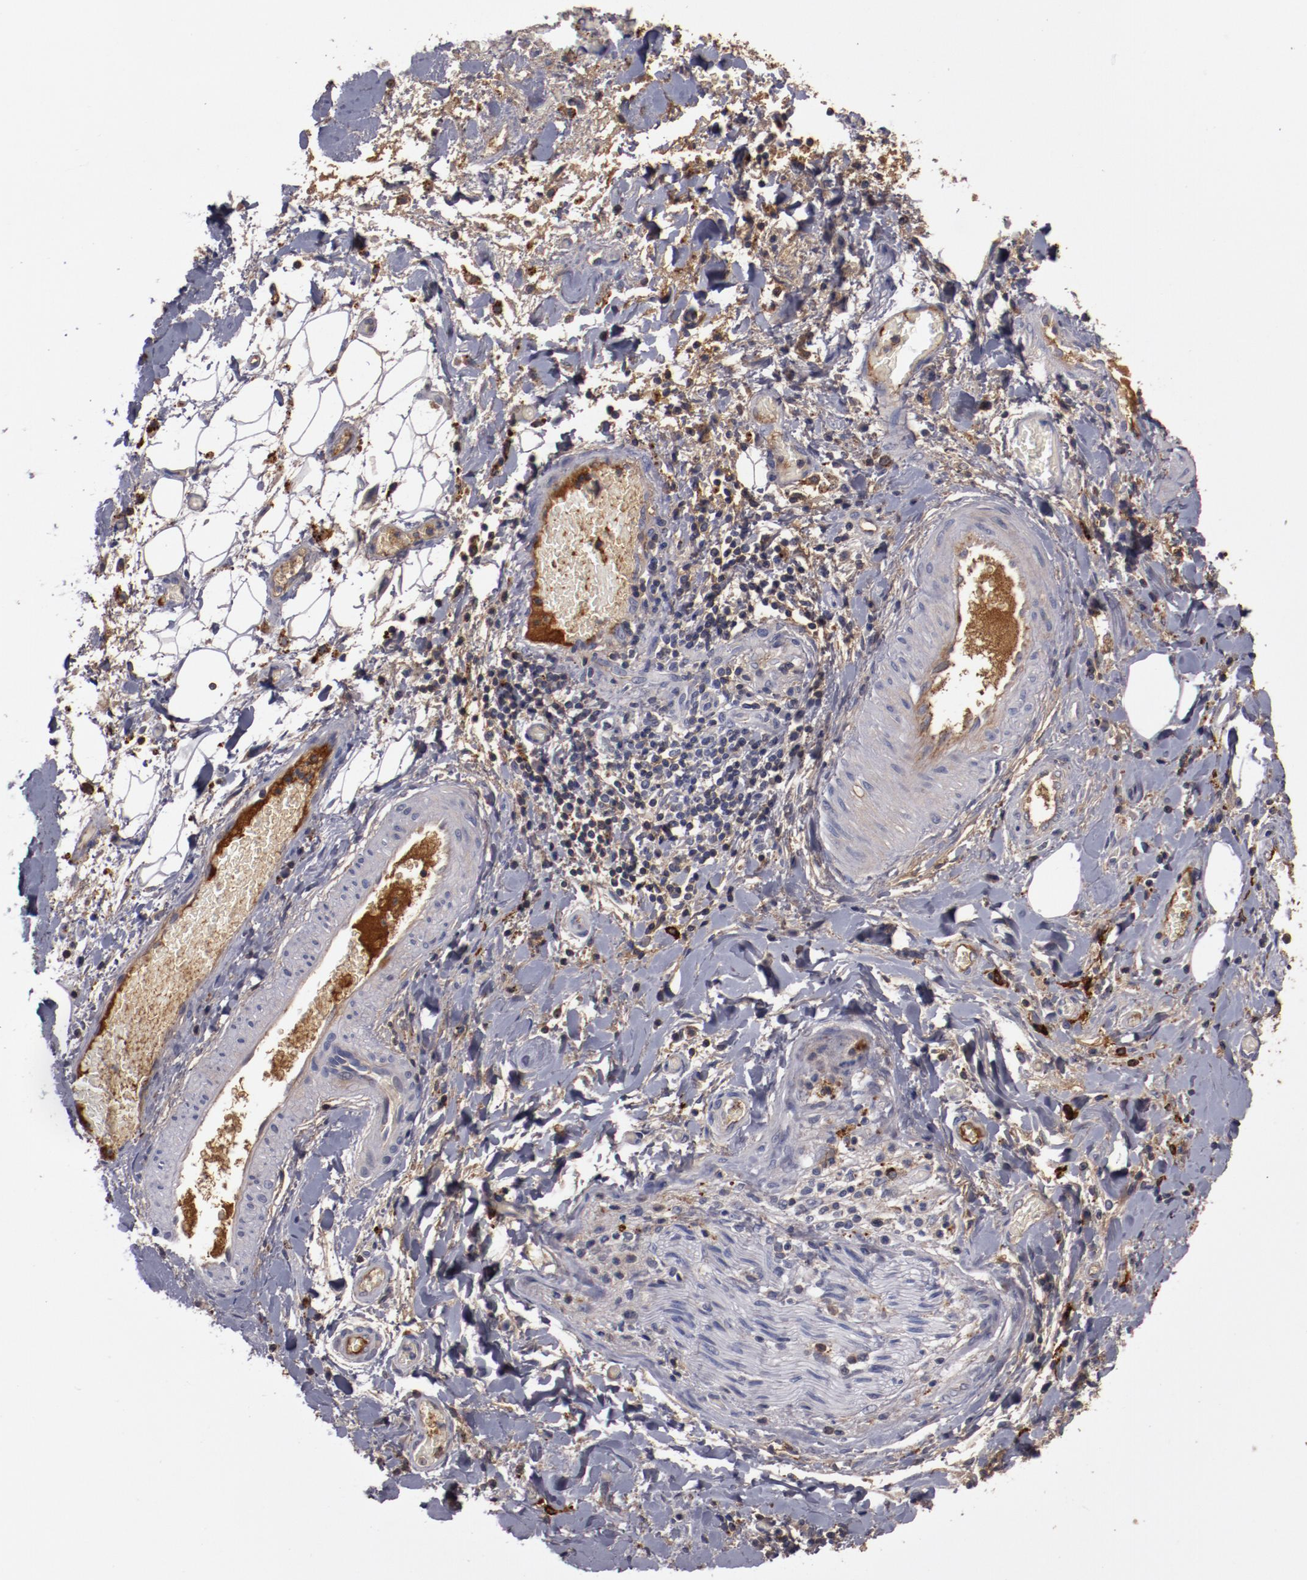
{"staining": {"intensity": "weak", "quantity": "<25%", "location": "cytoplasmic/membranous"}, "tissue": "liver cancer", "cell_type": "Tumor cells", "image_type": "cancer", "snomed": [{"axis": "morphology", "description": "Cholangiocarcinoma"}, {"axis": "topography", "description": "Liver"}], "caption": "Immunohistochemistry (IHC) photomicrograph of neoplastic tissue: cholangiocarcinoma (liver) stained with DAB (3,3'-diaminobenzidine) exhibits no significant protein staining in tumor cells.", "gene": "MBL2", "patient": {"sex": "male", "age": 58}}